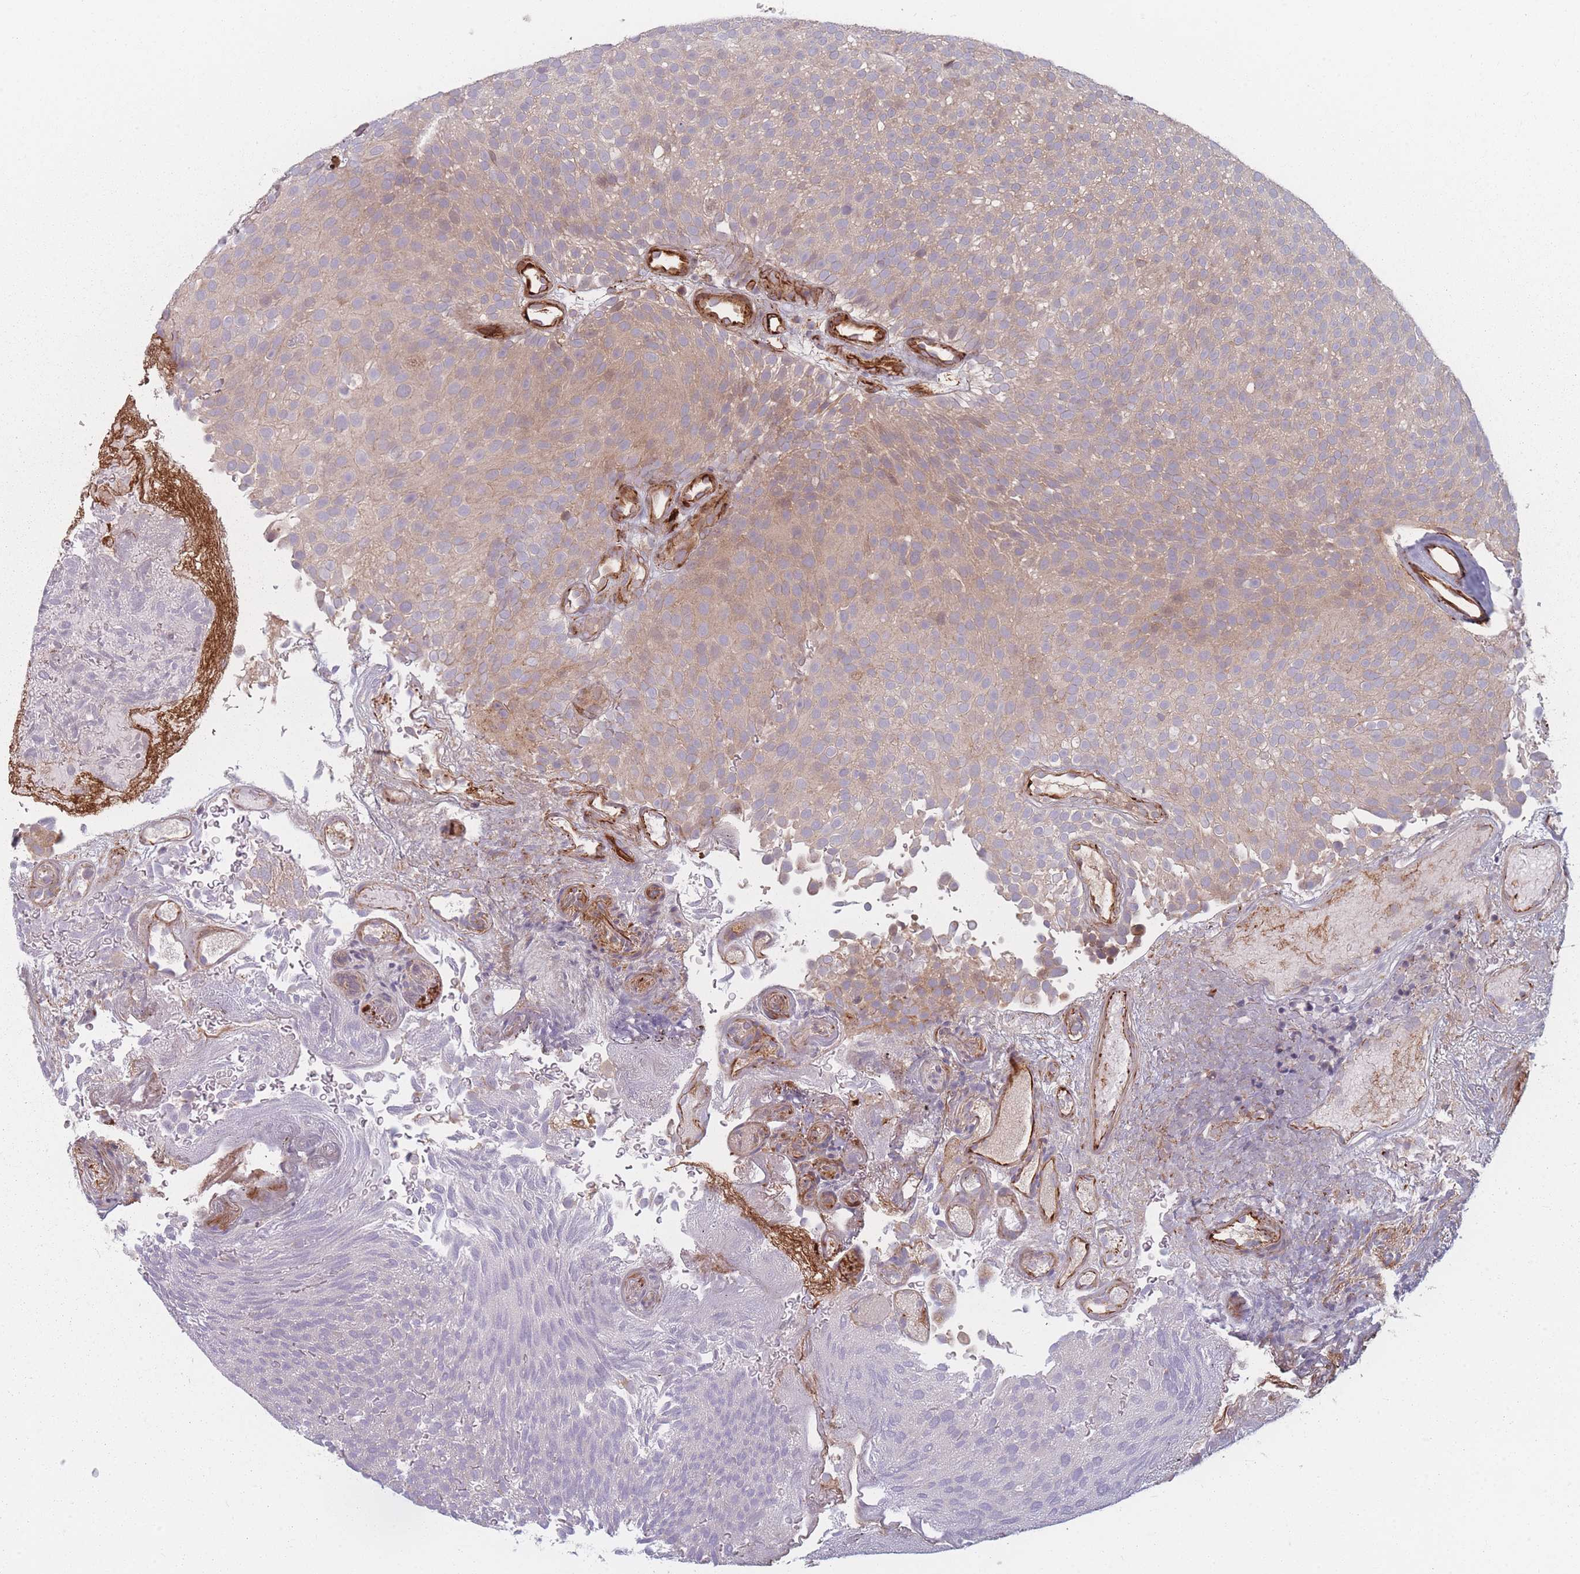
{"staining": {"intensity": "weak", "quantity": "25%-75%", "location": "cytoplasmic/membranous"}, "tissue": "urothelial cancer", "cell_type": "Tumor cells", "image_type": "cancer", "snomed": [{"axis": "morphology", "description": "Urothelial carcinoma, Low grade"}, {"axis": "topography", "description": "Urinary bladder"}], "caption": "Weak cytoplasmic/membranous staining is appreciated in about 25%-75% of tumor cells in urothelial cancer.", "gene": "EEF1AKMT2", "patient": {"sex": "male", "age": 78}}